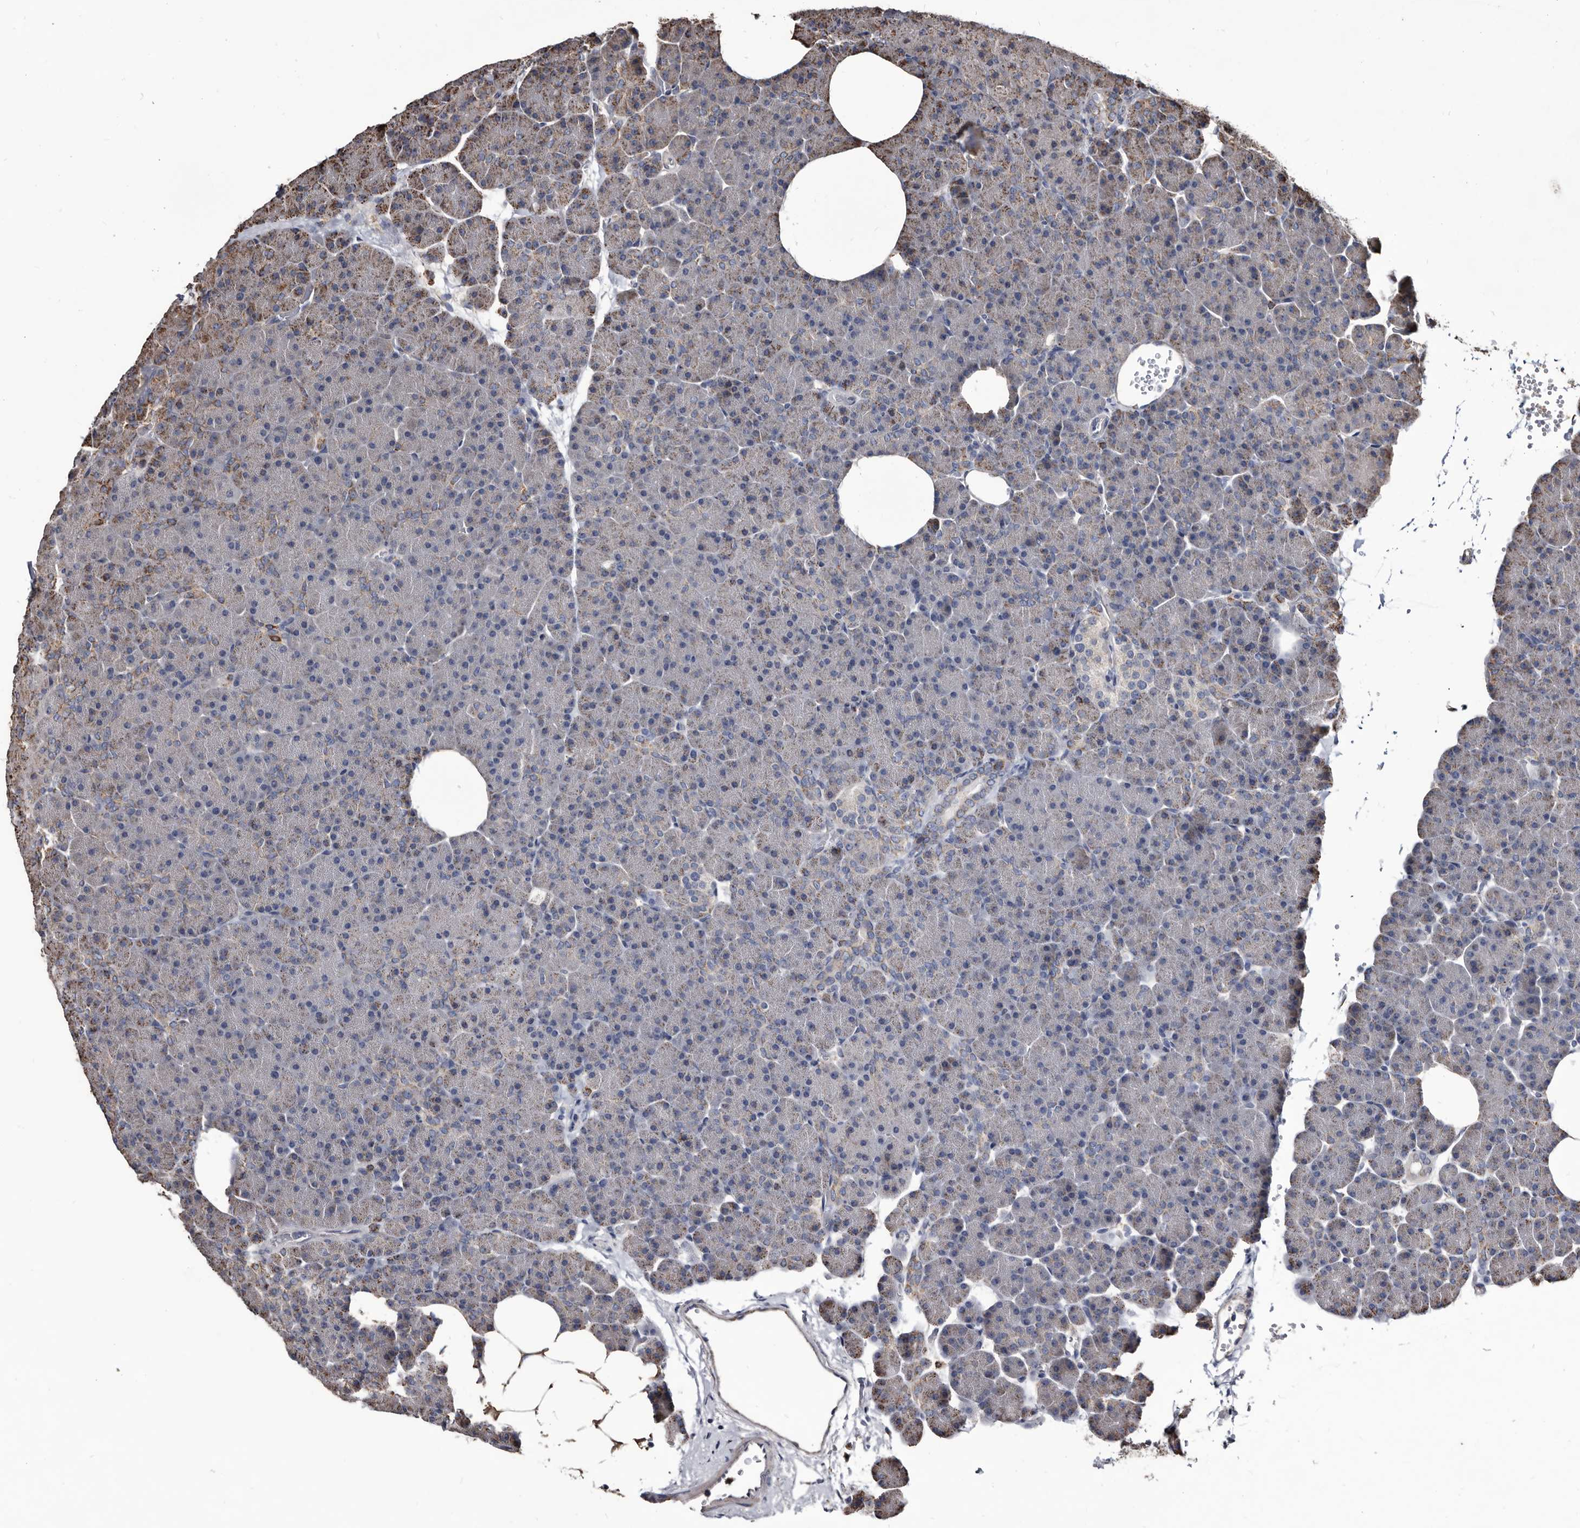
{"staining": {"intensity": "moderate", "quantity": "<25%", "location": "cytoplasmic/membranous"}, "tissue": "pancreas", "cell_type": "Exocrine glandular cells", "image_type": "normal", "snomed": [{"axis": "morphology", "description": "Normal tissue, NOS"}, {"axis": "morphology", "description": "Carcinoid, malignant, NOS"}, {"axis": "topography", "description": "Pancreas"}], "caption": "This micrograph demonstrates immunohistochemistry (IHC) staining of unremarkable pancreas, with low moderate cytoplasmic/membranous staining in approximately <25% of exocrine glandular cells.", "gene": "CTSA", "patient": {"sex": "female", "age": 35}}